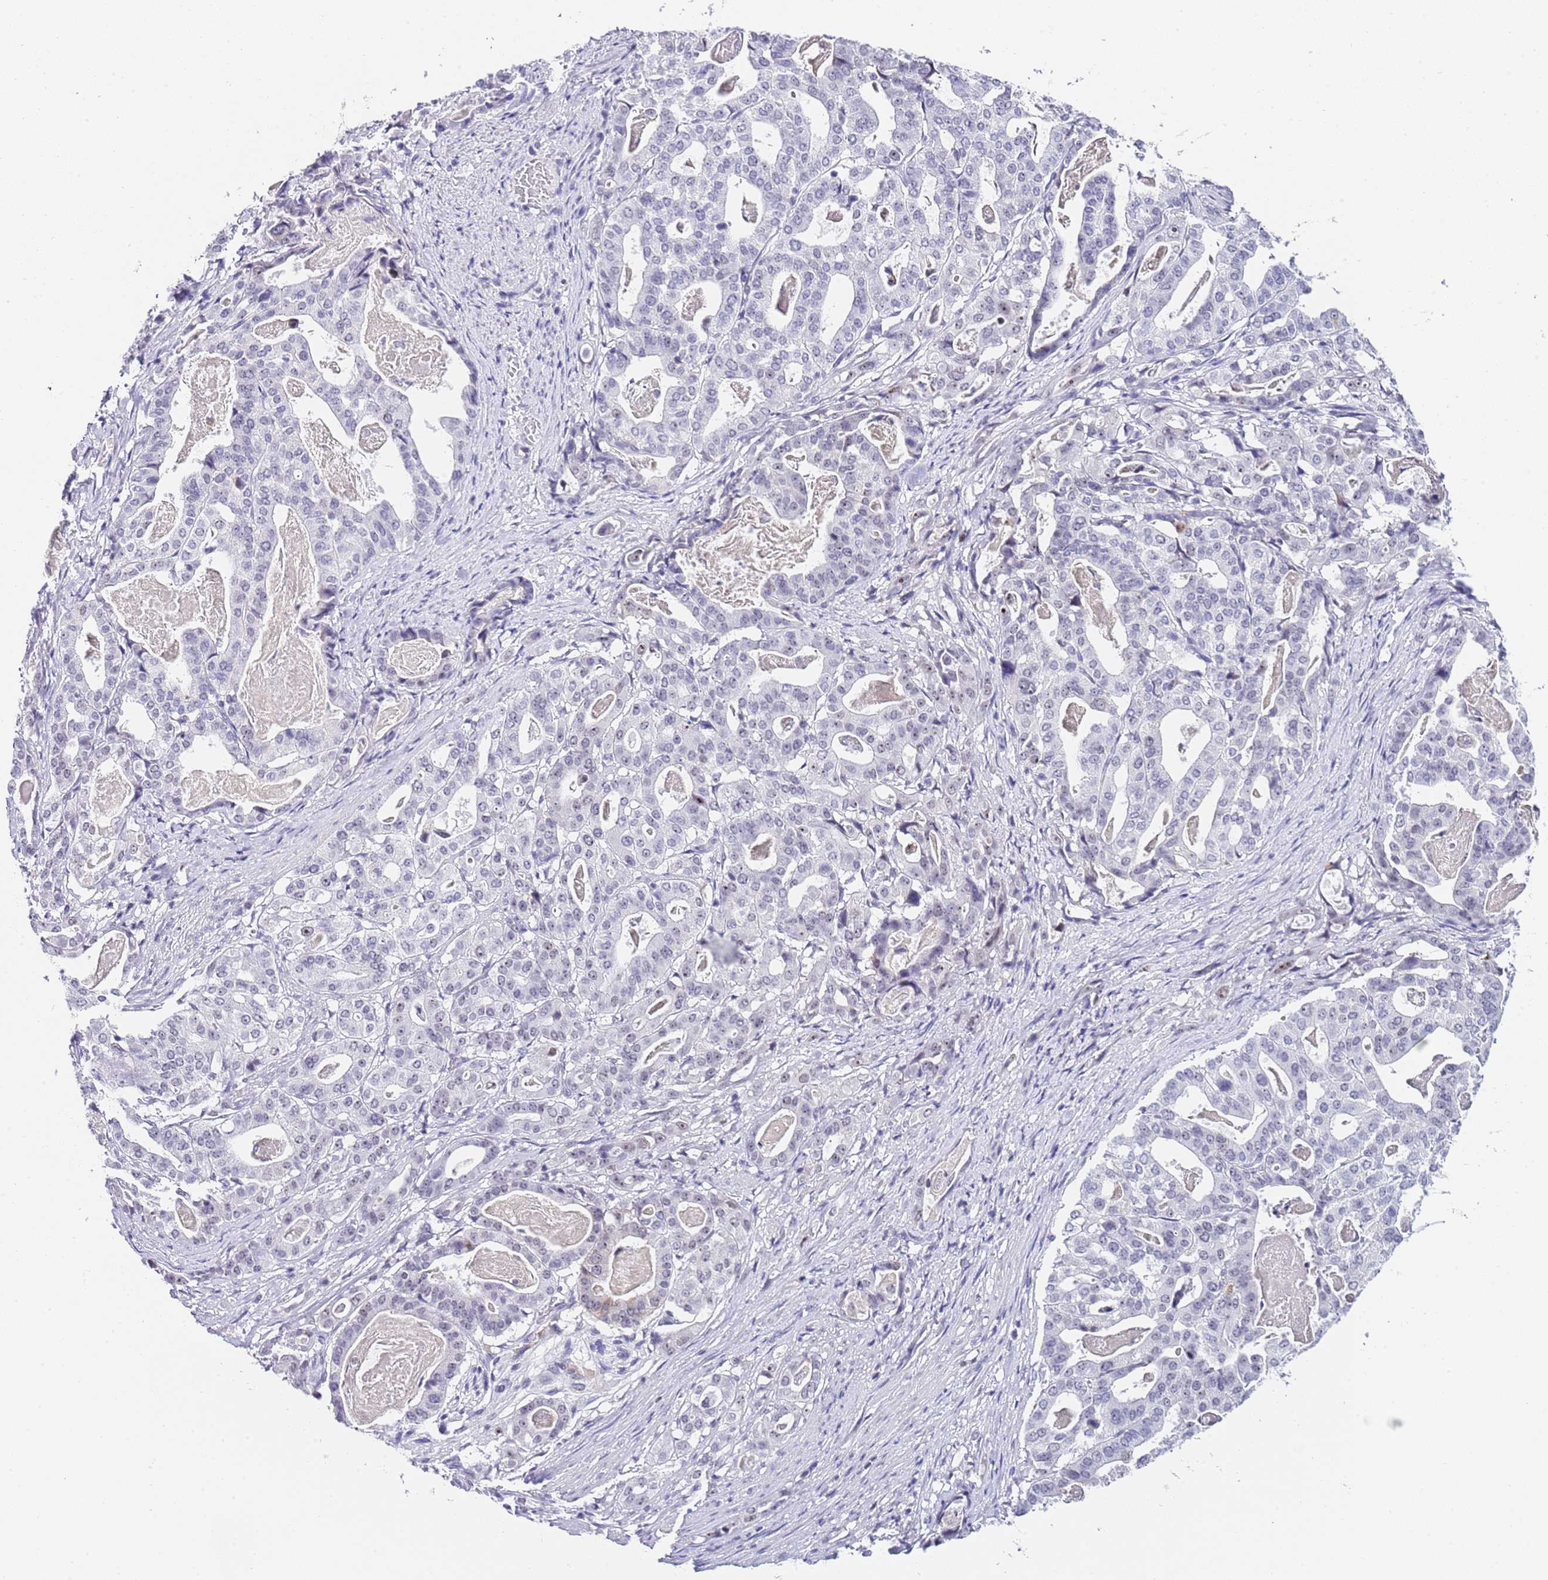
{"staining": {"intensity": "negative", "quantity": "none", "location": "none"}, "tissue": "stomach cancer", "cell_type": "Tumor cells", "image_type": "cancer", "snomed": [{"axis": "morphology", "description": "Adenocarcinoma, NOS"}, {"axis": "topography", "description": "Stomach"}], "caption": "IHC of stomach cancer (adenocarcinoma) demonstrates no staining in tumor cells. Brightfield microscopy of IHC stained with DAB (brown) and hematoxylin (blue), captured at high magnification.", "gene": "NOP56", "patient": {"sex": "male", "age": 48}}